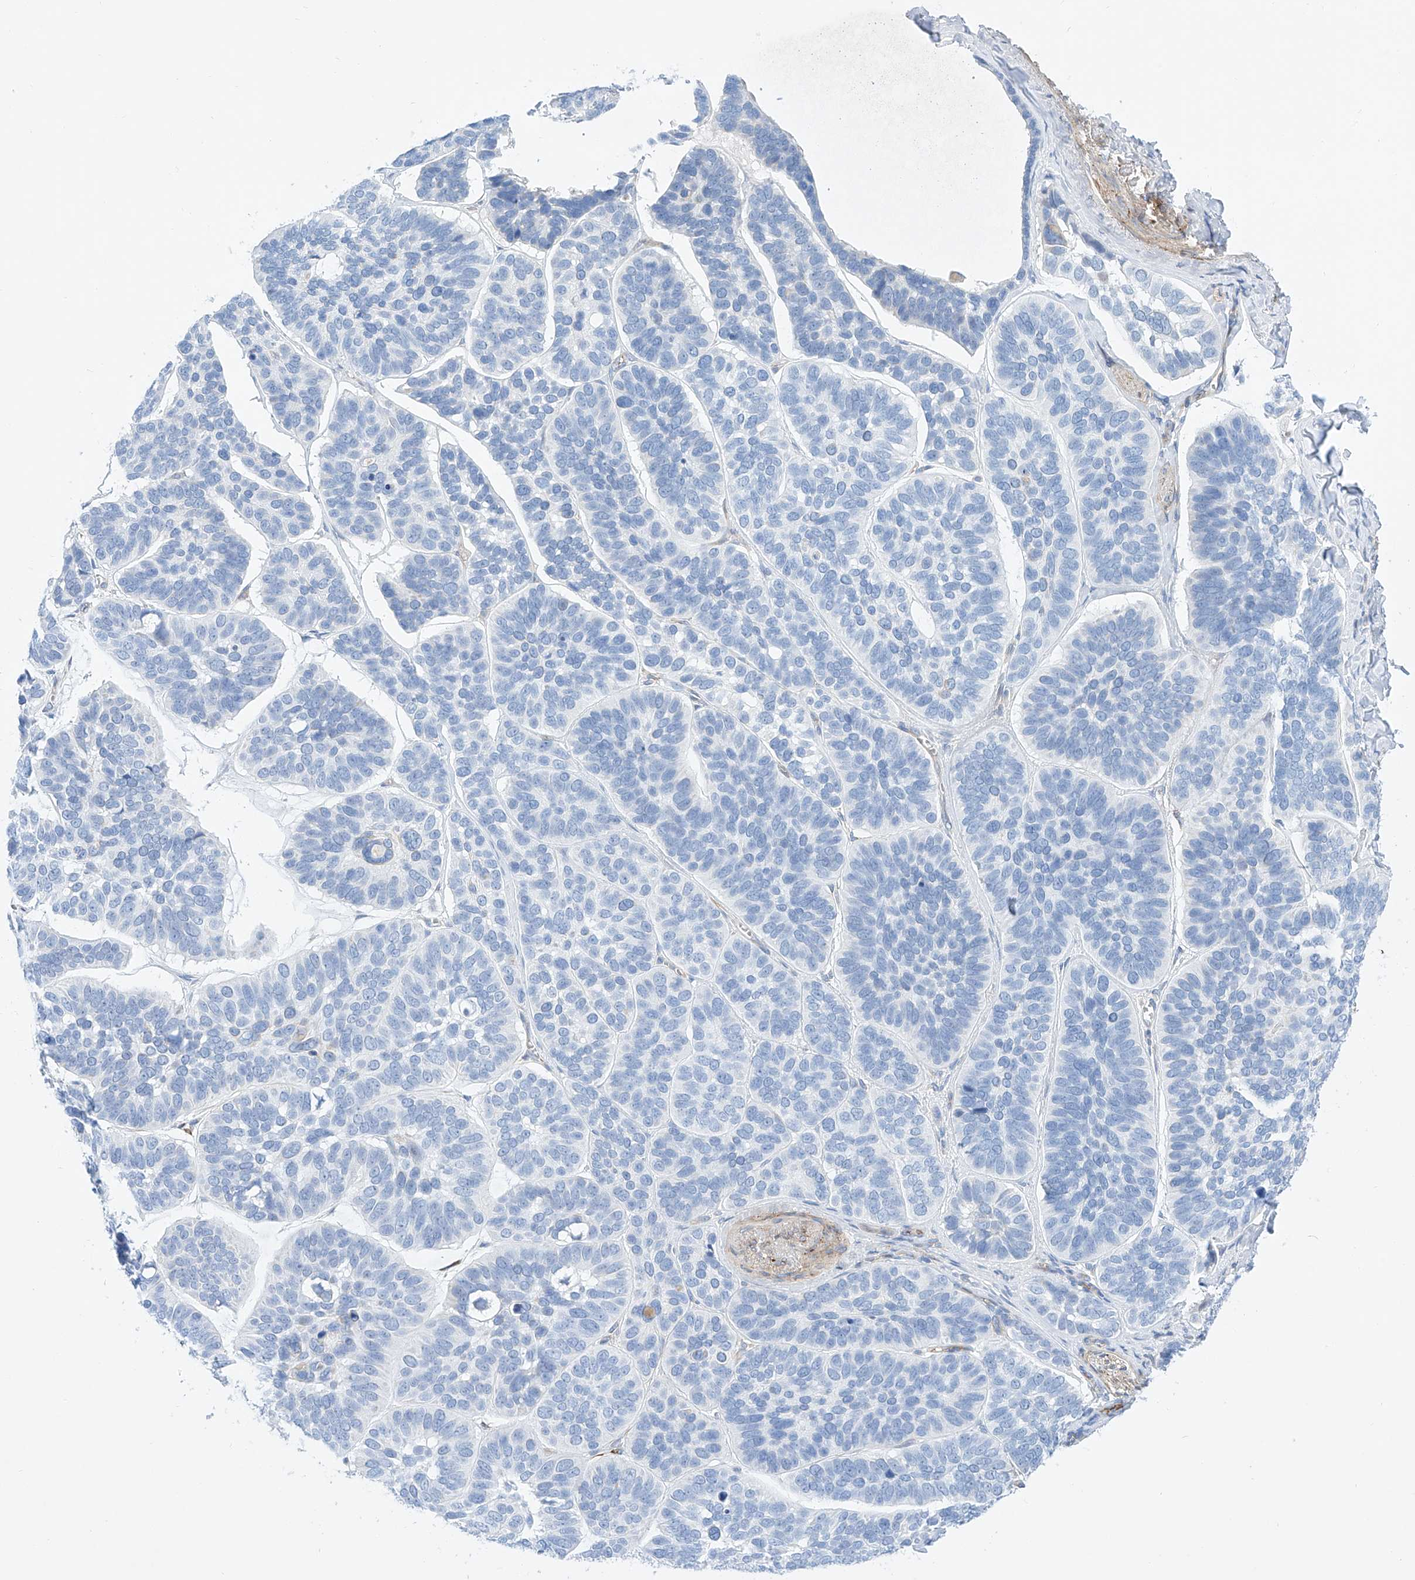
{"staining": {"intensity": "negative", "quantity": "none", "location": "none"}, "tissue": "skin cancer", "cell_type": "Tumor cells", "image_type": "cancer", "snomed": [{"axis": "morphology", "description": "Basal cell carcinoma"}, {"axis": "topography", "description": "Skin"}], "caption": "An image of human basal cell carcinoma (skin) is negative for staining in tumor cells.", "gene": "SBSPON", "patient": {"sex": "male", "age": 62}}